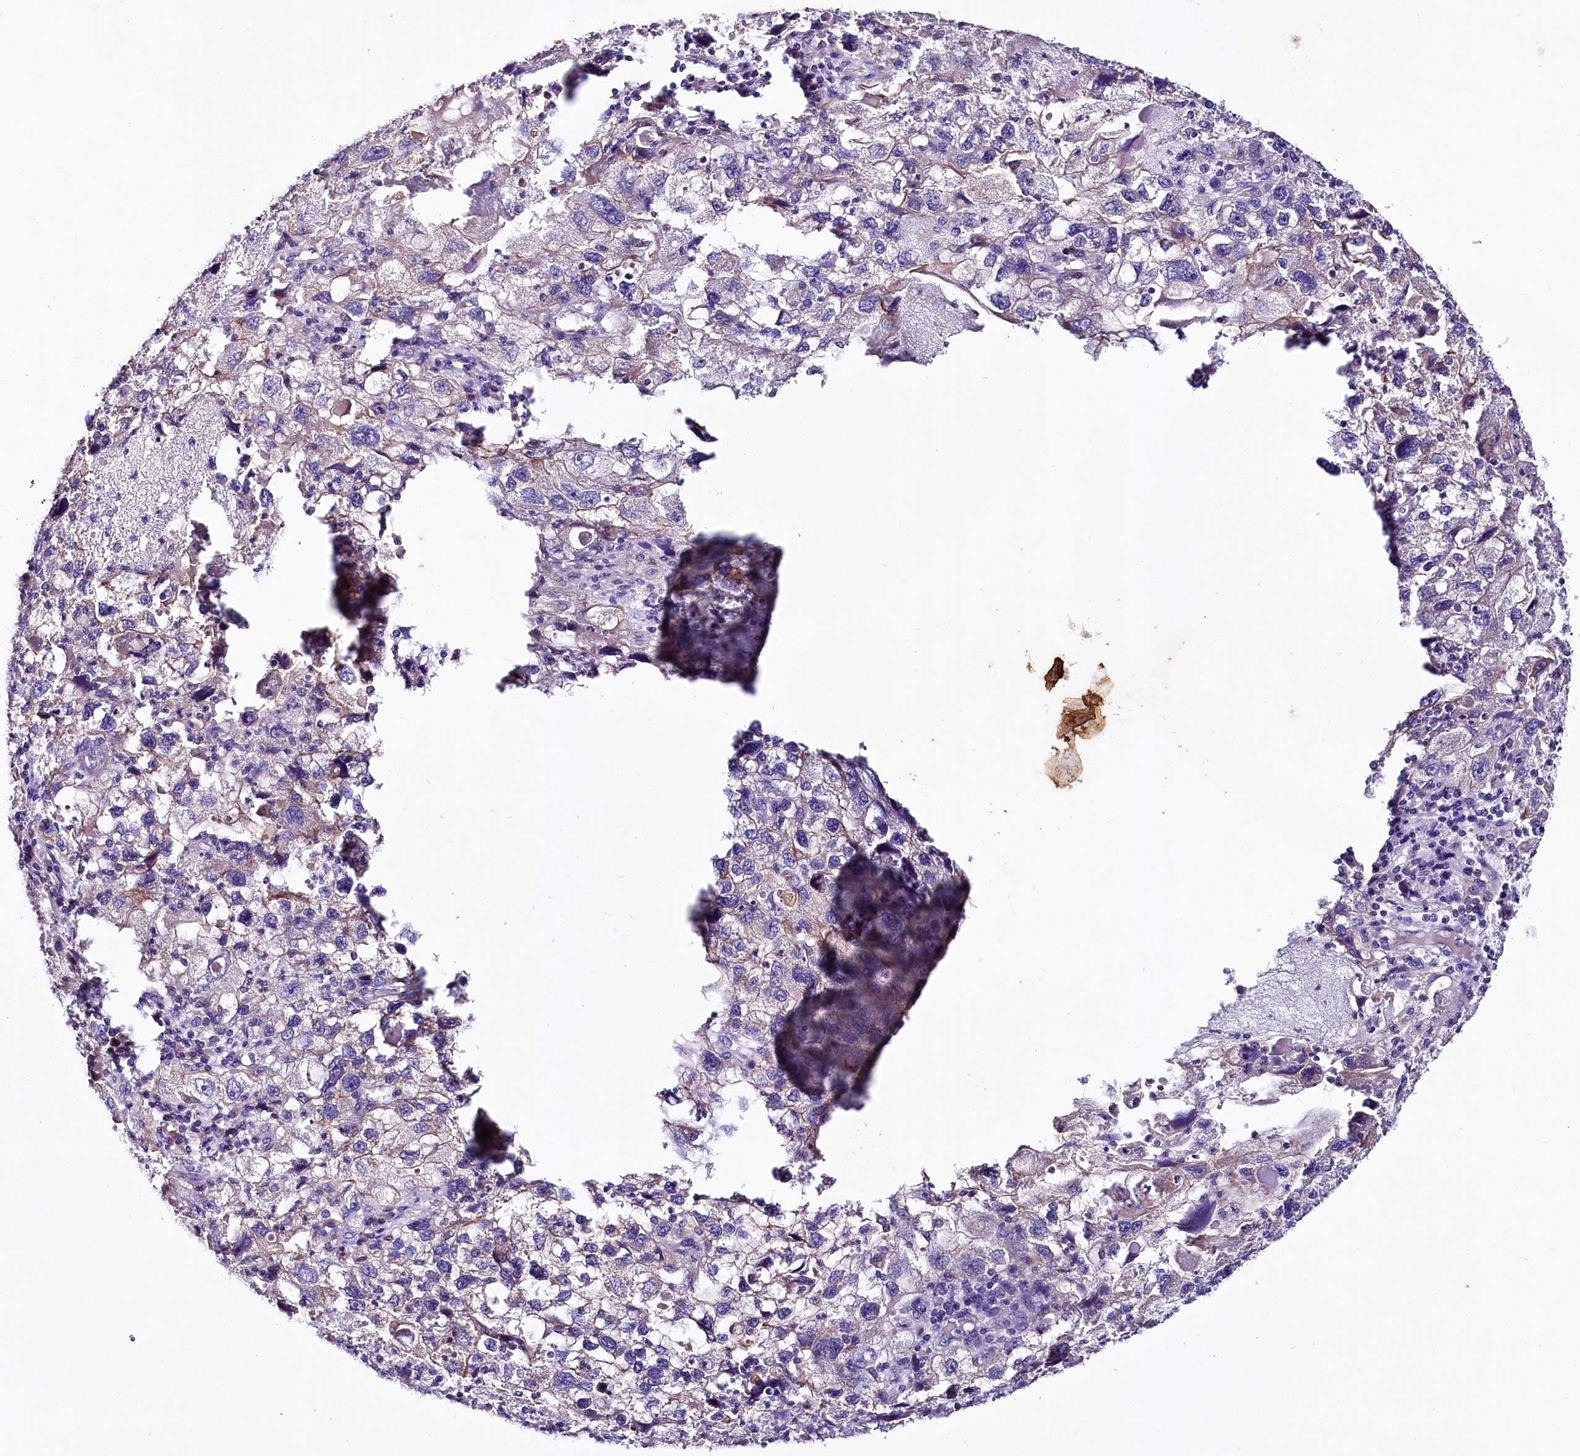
{"staining": {"intensity": "moderate", "quantity": "25%-75%", "location": "cytoplasmic/membranous"}, "tissue": "endometrial cancer", "cell_type": "Tumor cells", "image_type": "cancer", "snomed": [{"axis": "morphology", "description": "Adenocarcinoma, NOS"}, {"axis": "topography", "description": "Endometrium"}], "caption": "Moderate cytoplasmic/membranous protein expression is identified in about 25%-75% of tumor cells in endometrial adenocarcinoma.", "gene": "SACM1L", "patient": {"sex": "female", "age": 49}}